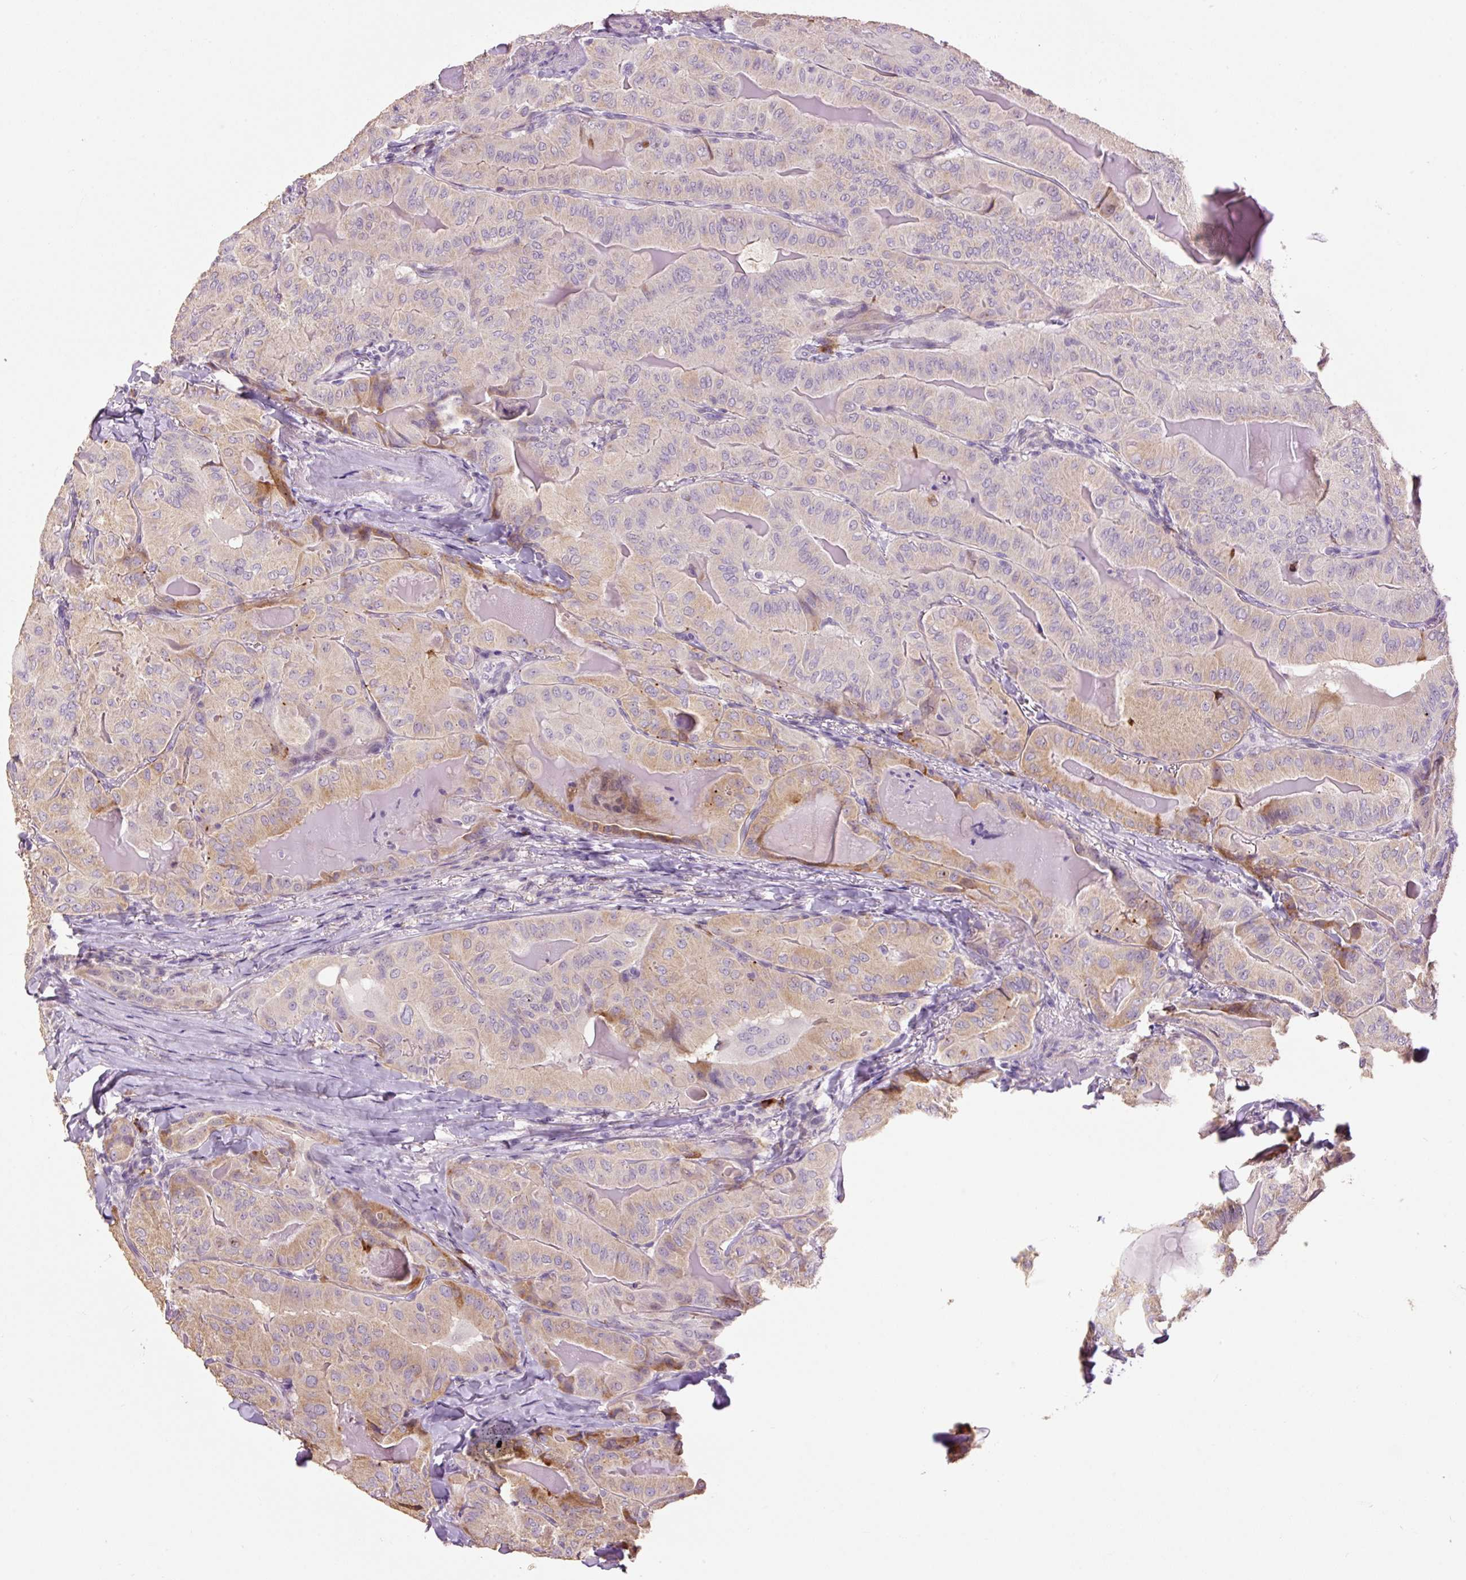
{"staining": {"intensity": "weak", "quantity": "25%-75%", "location": "cytoplasmic/membranous"}, "tissue": "thyroid cancer", "cell_type": "Tumor cells", "image_type": "cancer", "snomed": [{"axis": "morphology", "description": "Papillary adenocarcinoma, NOS"}, {"axis": "topography", "description": "Thyroid gland"}], "caption": "Weak cytoplasmic/membranous positivity is present in approximately 25%-75% of tumor cells in thyroid cancer (papillary adenocarcinoma).", "gene": "HAX1", "patient": {"sex": "female", "age": 68}}